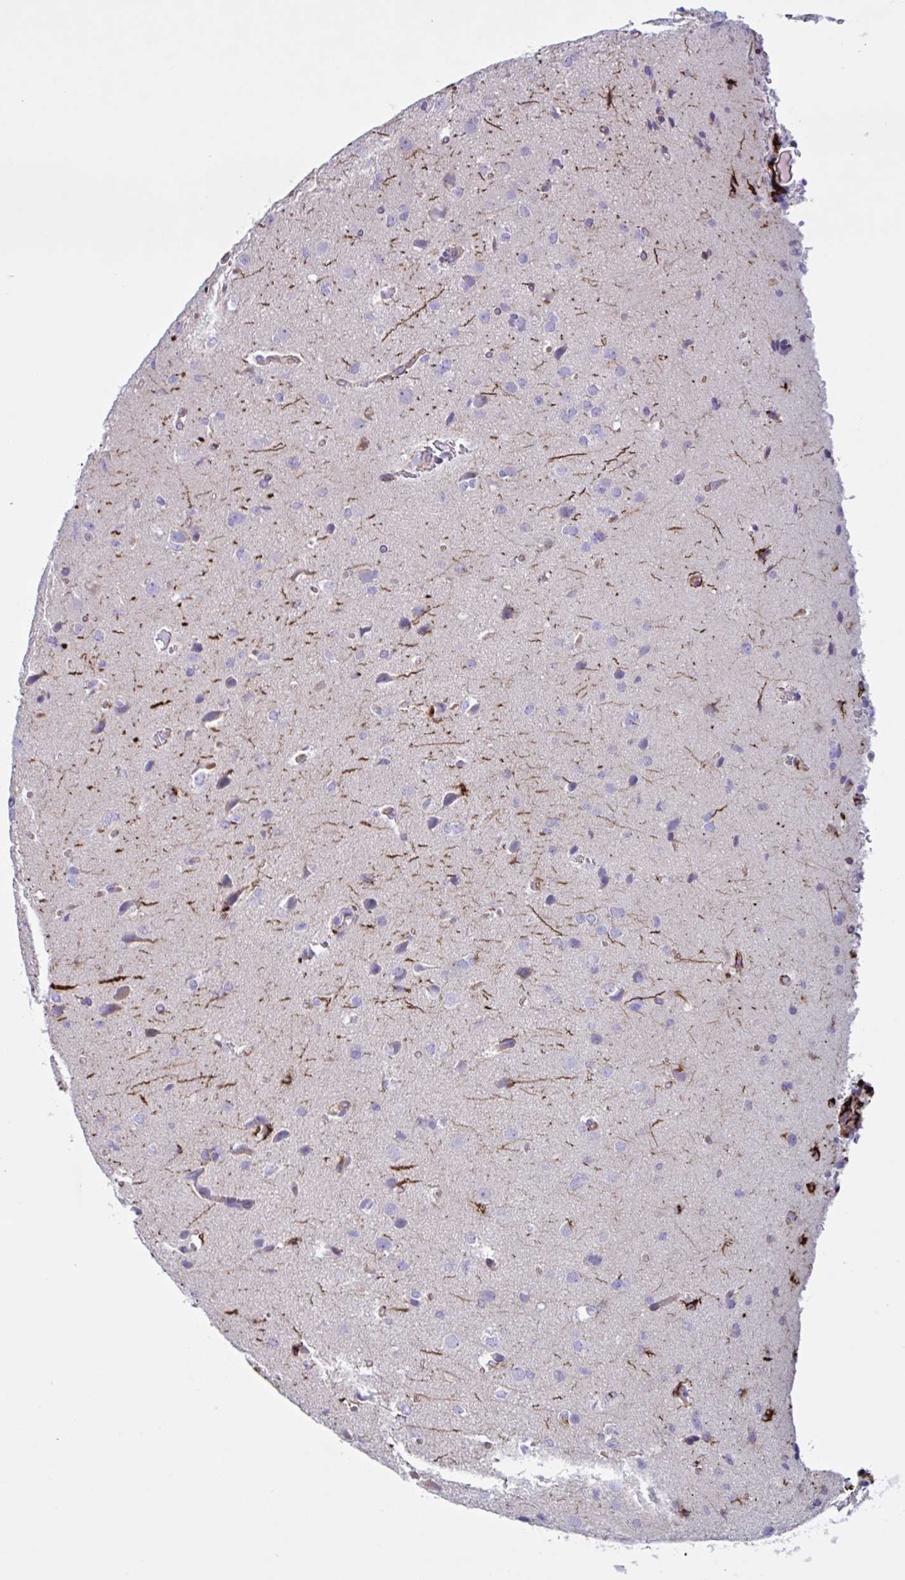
{"staining": {"intensity": "negative", "quantity": "none", "location": "none"}, "tissue": "glioma", "cell_type": "Tumor cells", "image_type": "cancer", "snomed": [{"axis": "morphology", "description": "Glioma, malignant, Low grade"}, {"axis": "topography", "description": "Brain"}], "caption": "This is an immunohistochemistry (IHC) micrograph of glioma. There is no expression in tumor cells.", "gene": "TMEM86B", "patient": {"sex": "female", "age": 33}}